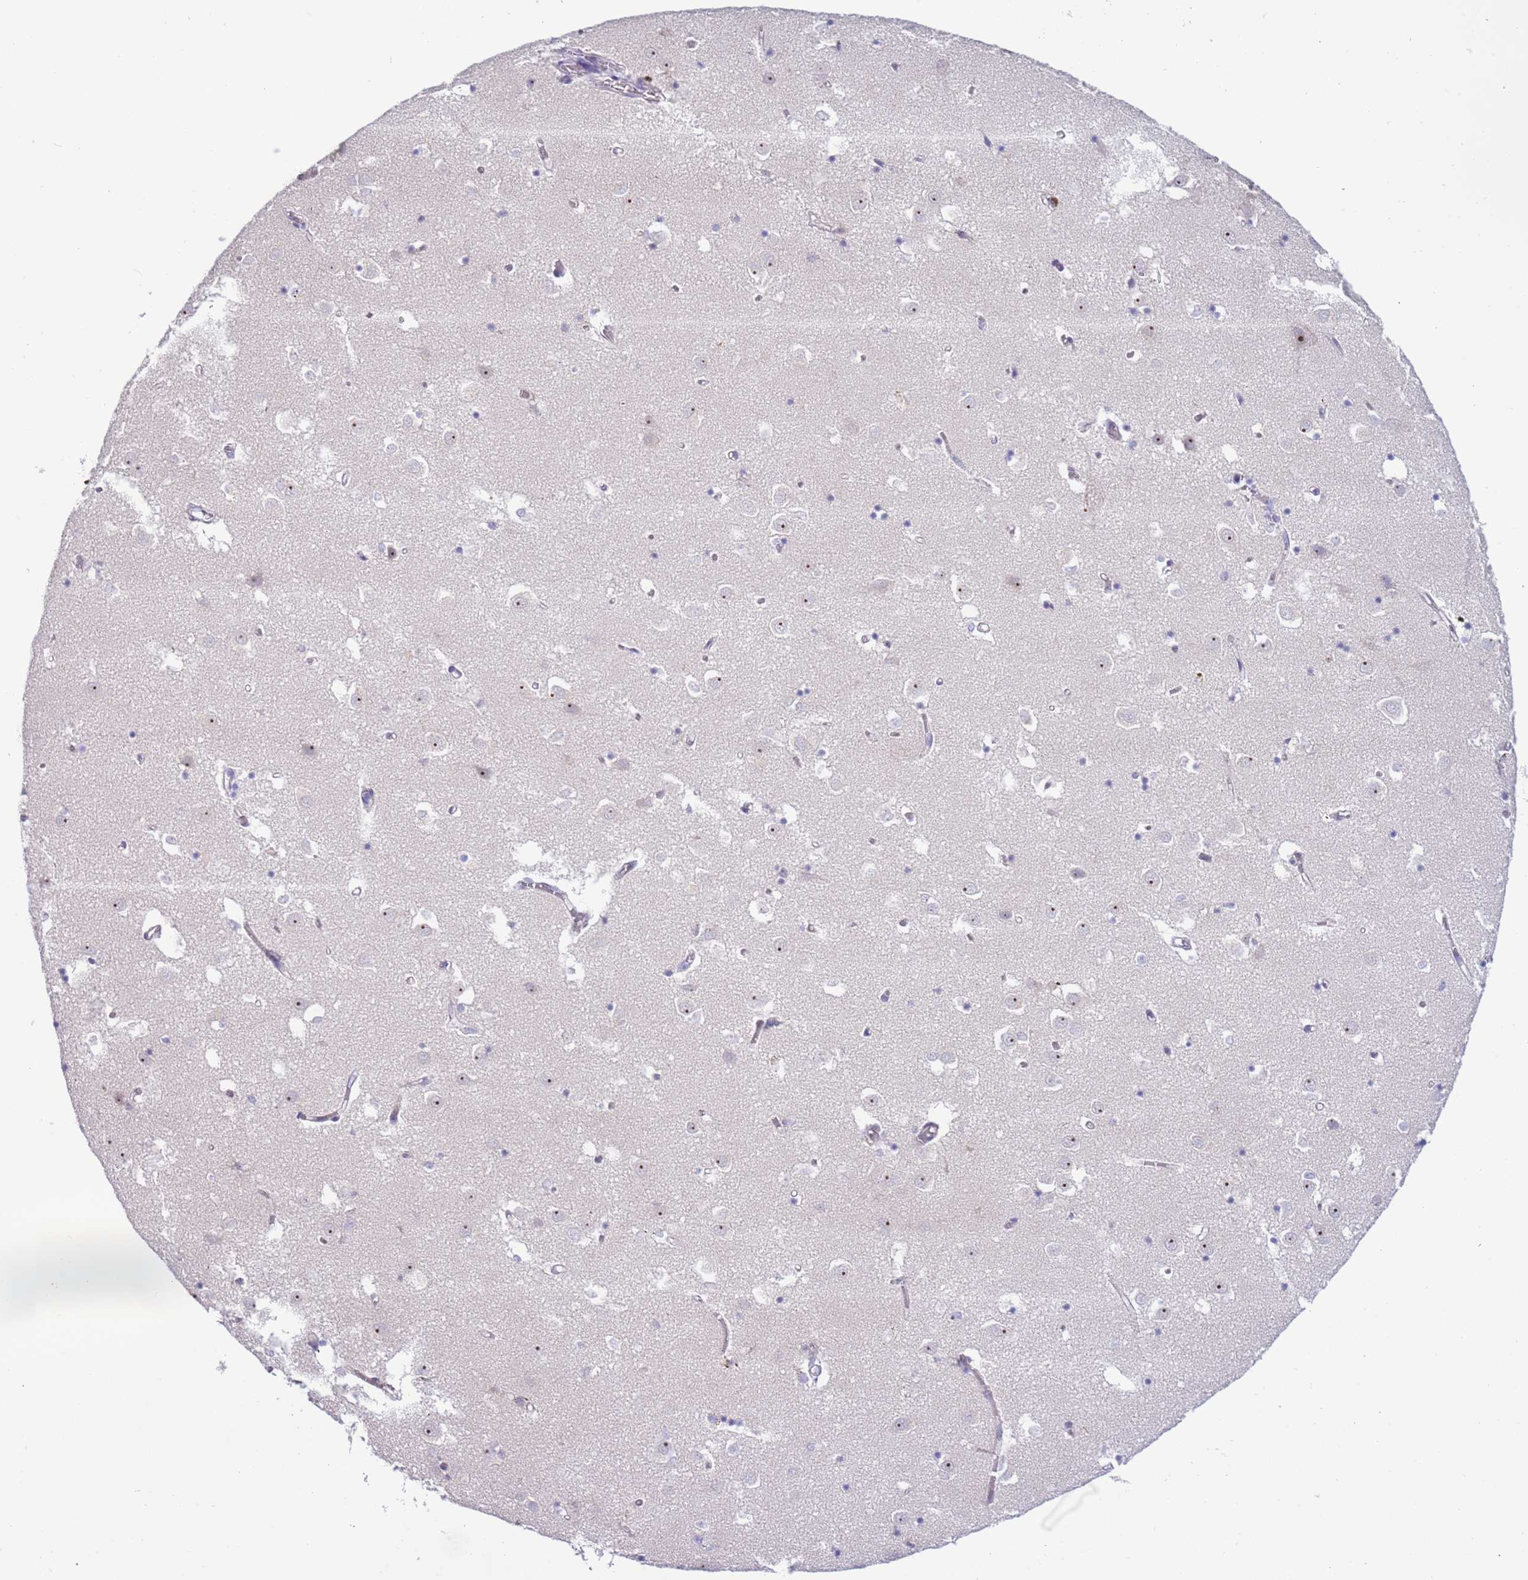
{"staining": {"intensity": "negative", "quantity": "none", "location": "none"}, "tissue": "caudate", "cell_type": "Glial cells", "image_type": "normal", "snomed": [{"axis": "morphology", "description": "Normal tissue, NOS"}, {"axis": "topography", "description": "Lateral ventricle wall"}], "caption": "This is a image of immunohistochemistry staining of normal caudate, which shows no staining in glial cells.", "gene": "UCMA", "patient": {"sex": "male", "age": 70}}